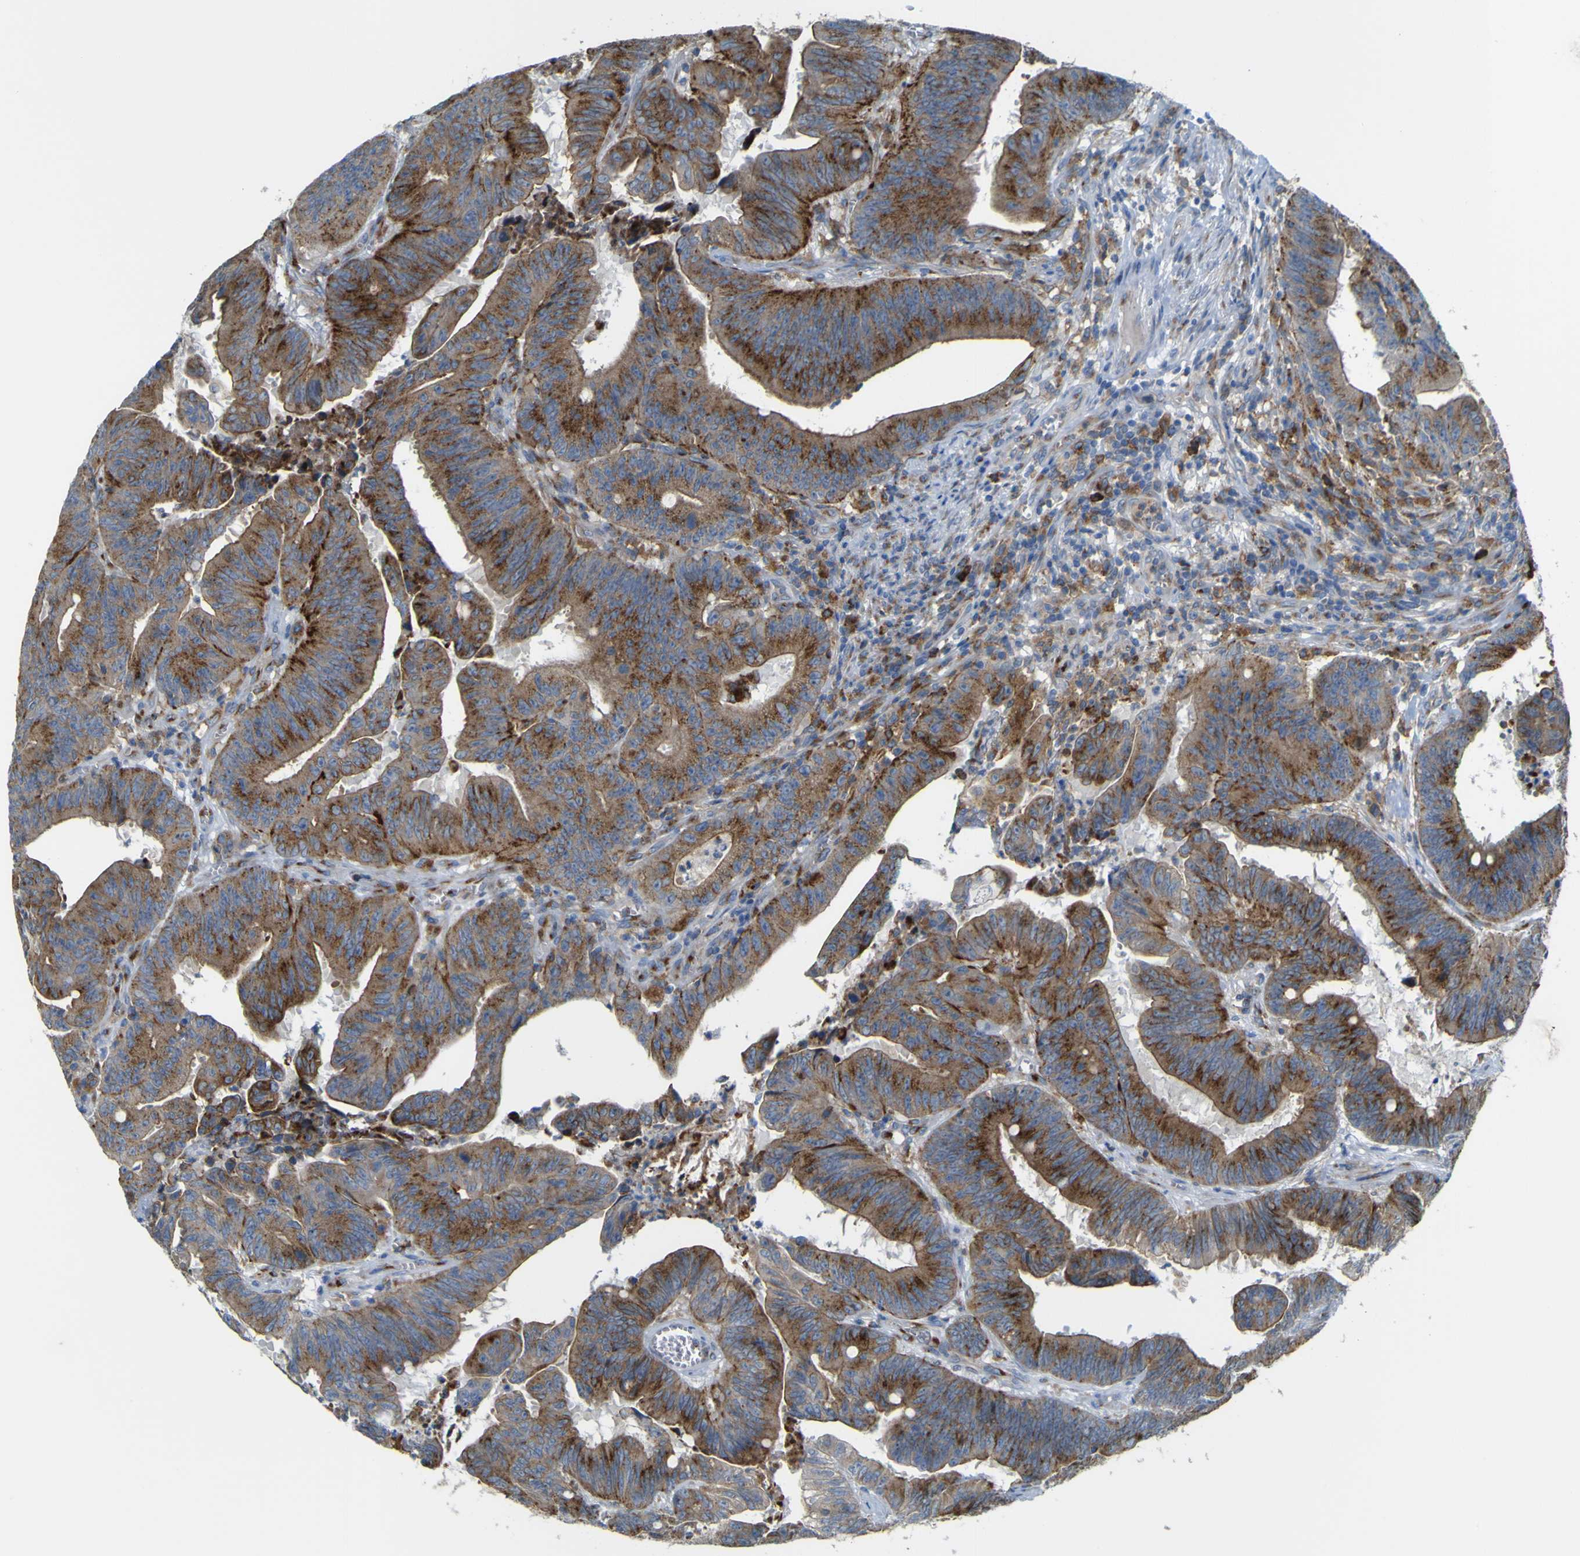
{"staining": {"intensity": "moderate", "quantity": ">75%", "location": "cytoplasmic/membranous"}, "tissue": "colorectal cancer", "cell_type": "Tumor cells", "image_type": "cancer", "snomed": [{"axis": "morphology", "description": "Adenocarcinoma, NOS"}, {"axis": "topography", "description": "Colon"}], "caption": "This is an image of immunohistochemistry staining of colorectal cancer (adenocarcinoma), which shows moderate expression in the cytoplasmic/membranous of tumor cells.", "gene": "IGF2R", "patient": {"sex": "male", "age": 45}}